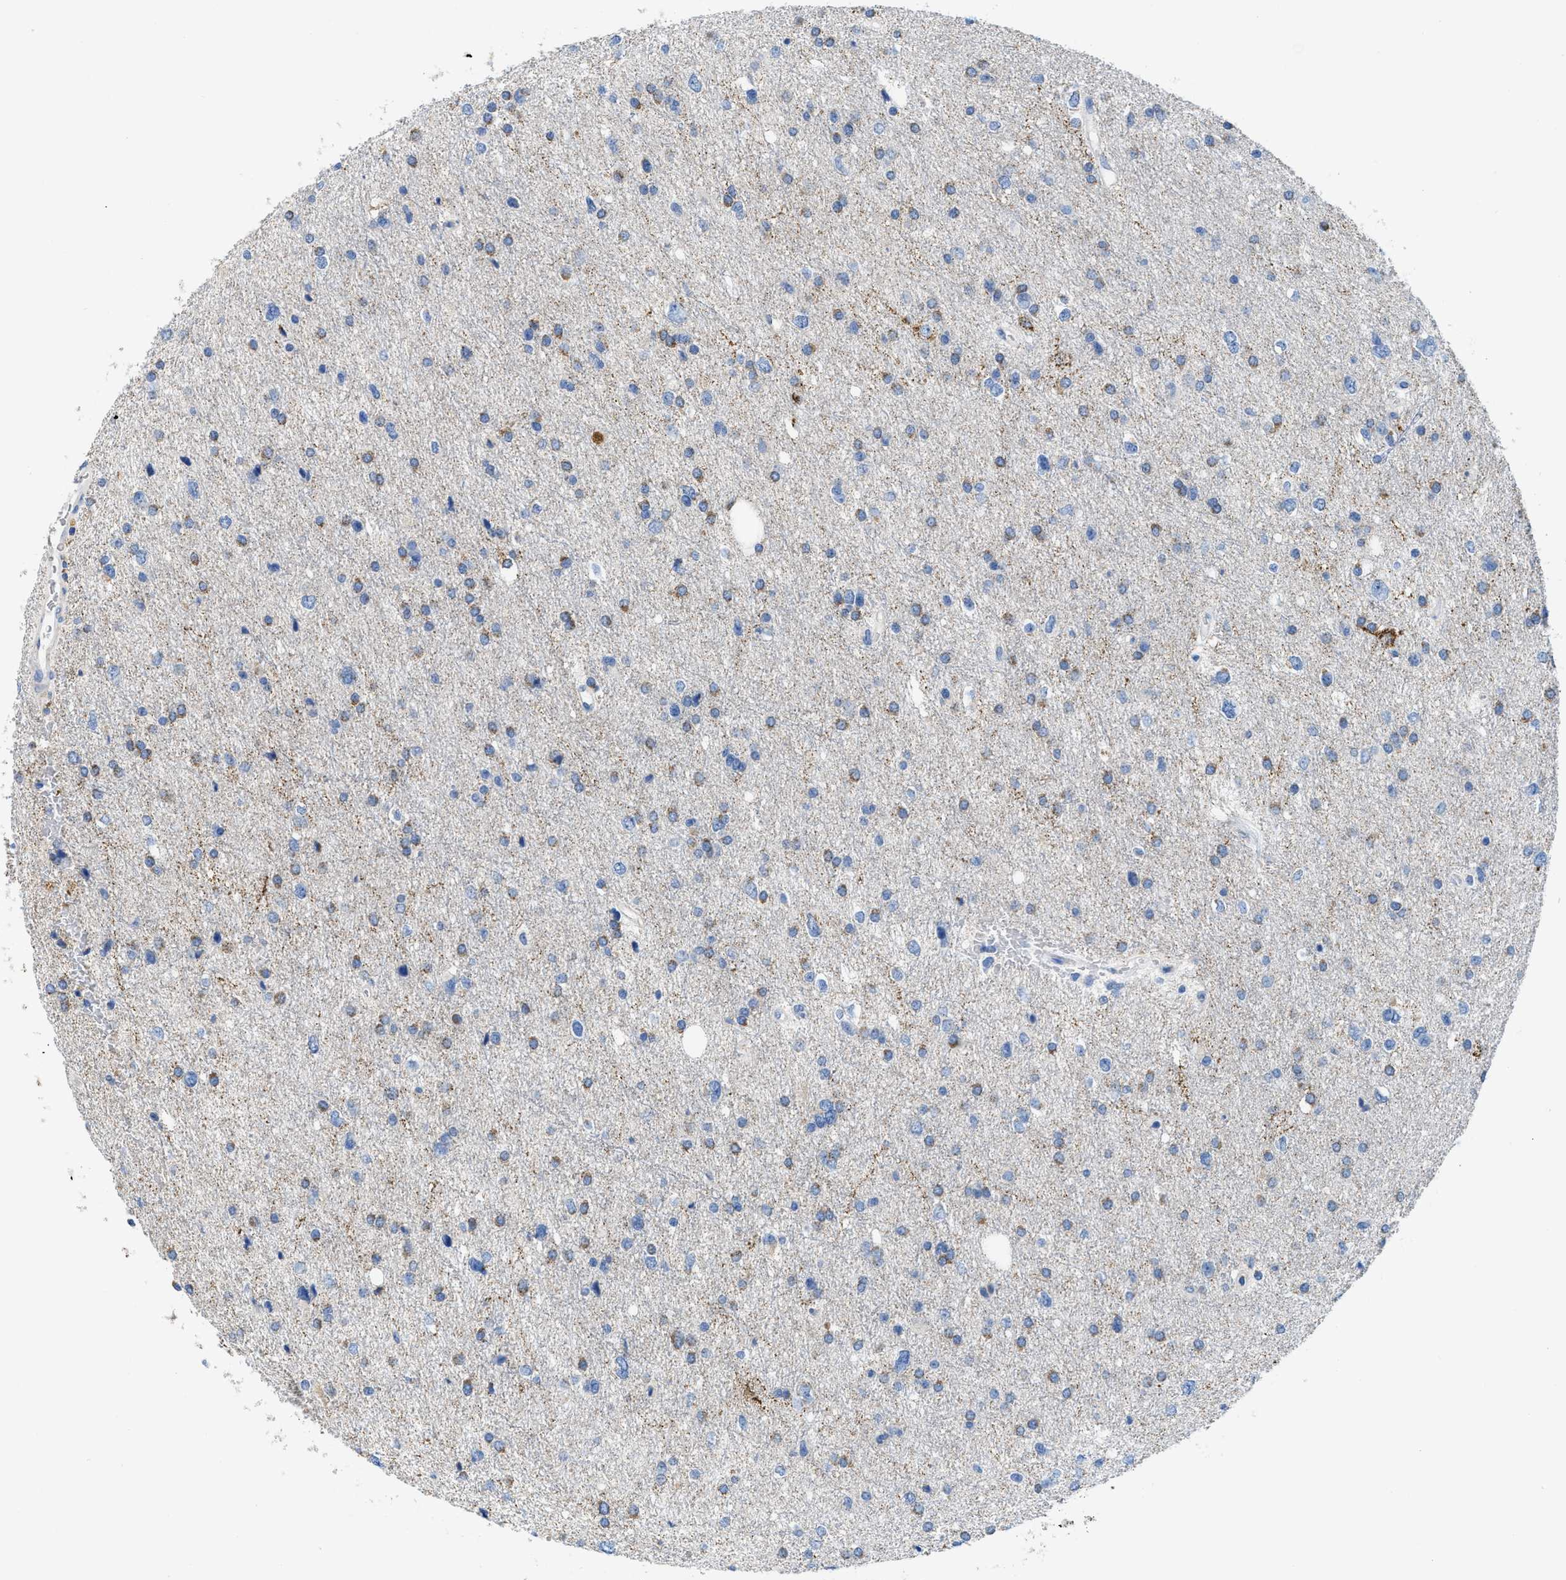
{"staining": {"intensity": "moderate", "quantity": "<25%", "location": "cytoplasmic/membranous"}, "tissue": "glioma", "cell_type": "Tumor cells", "image_type": "cancer", "snomed": [{"axis": "morphology", "description": "Glioma, malignant, Low grade"}, {"axis": "topography", "description": "Brain"}], "caption": "The micrograph displays immunohistochemical staining of low-grade glioma (malignant). There is moderate cytoplasmic/membranous staining is seen in about <25% of tumor cells.", "gene": "SLC25A13", "patient": {"sex": "female", "age": 37}}